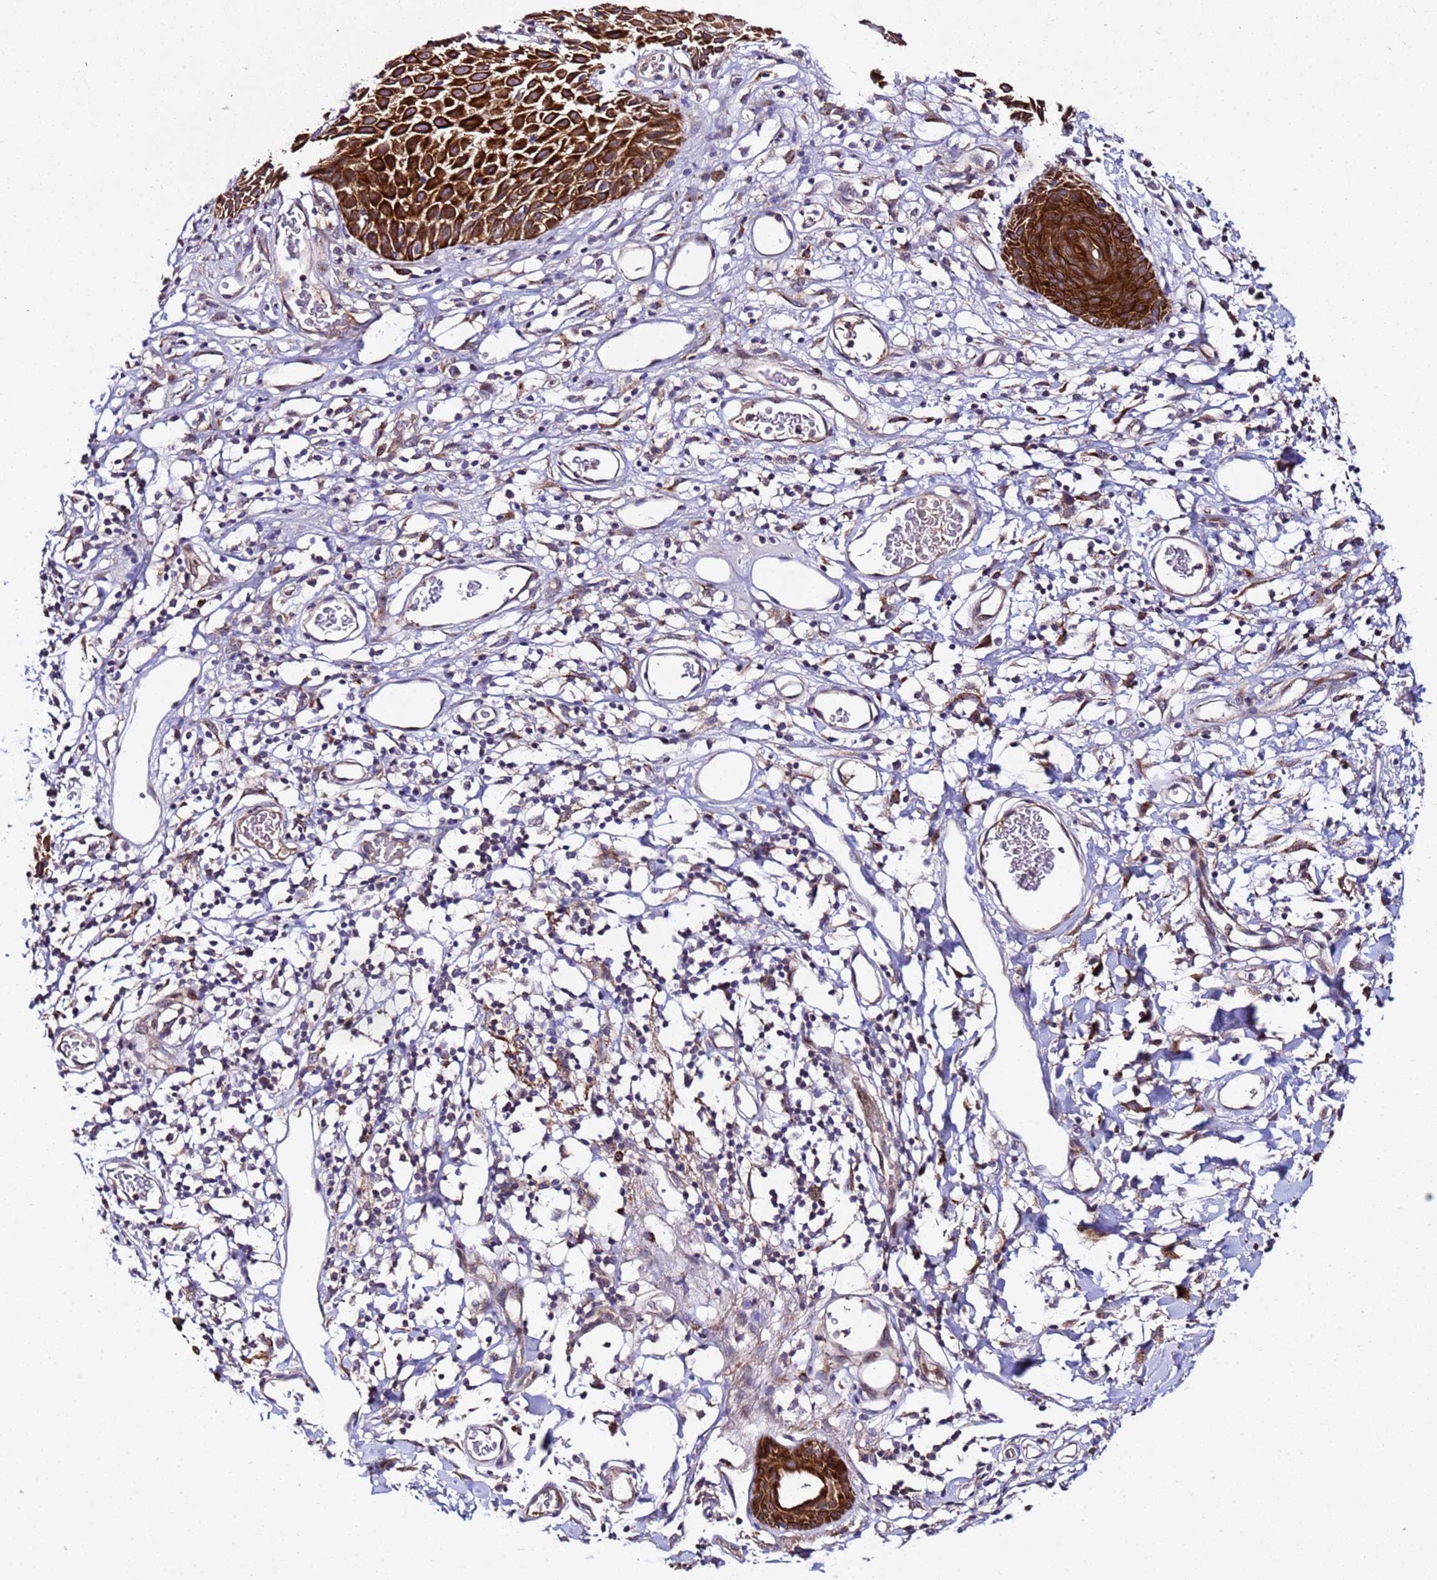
{"staining": {"intensity": "strong", "quantity": ">75%", "location": "cytoplasmic/membranous"}, "tissue": "skin", "cell_type": "Epidermal cells", "image_type": "normal", "snomed": [{"axis": "morphology", "description": "Normal tissue, NOS"}, {"axis": "topography", "description": "Vulva"}], "caption": "Epidermal cells show strong cytoplasmic/membranous staining in approximately >75% of cells in unremarkable skin.", "gene": "PLXDC2", "patient": {"sex": "female", "age": 68}}